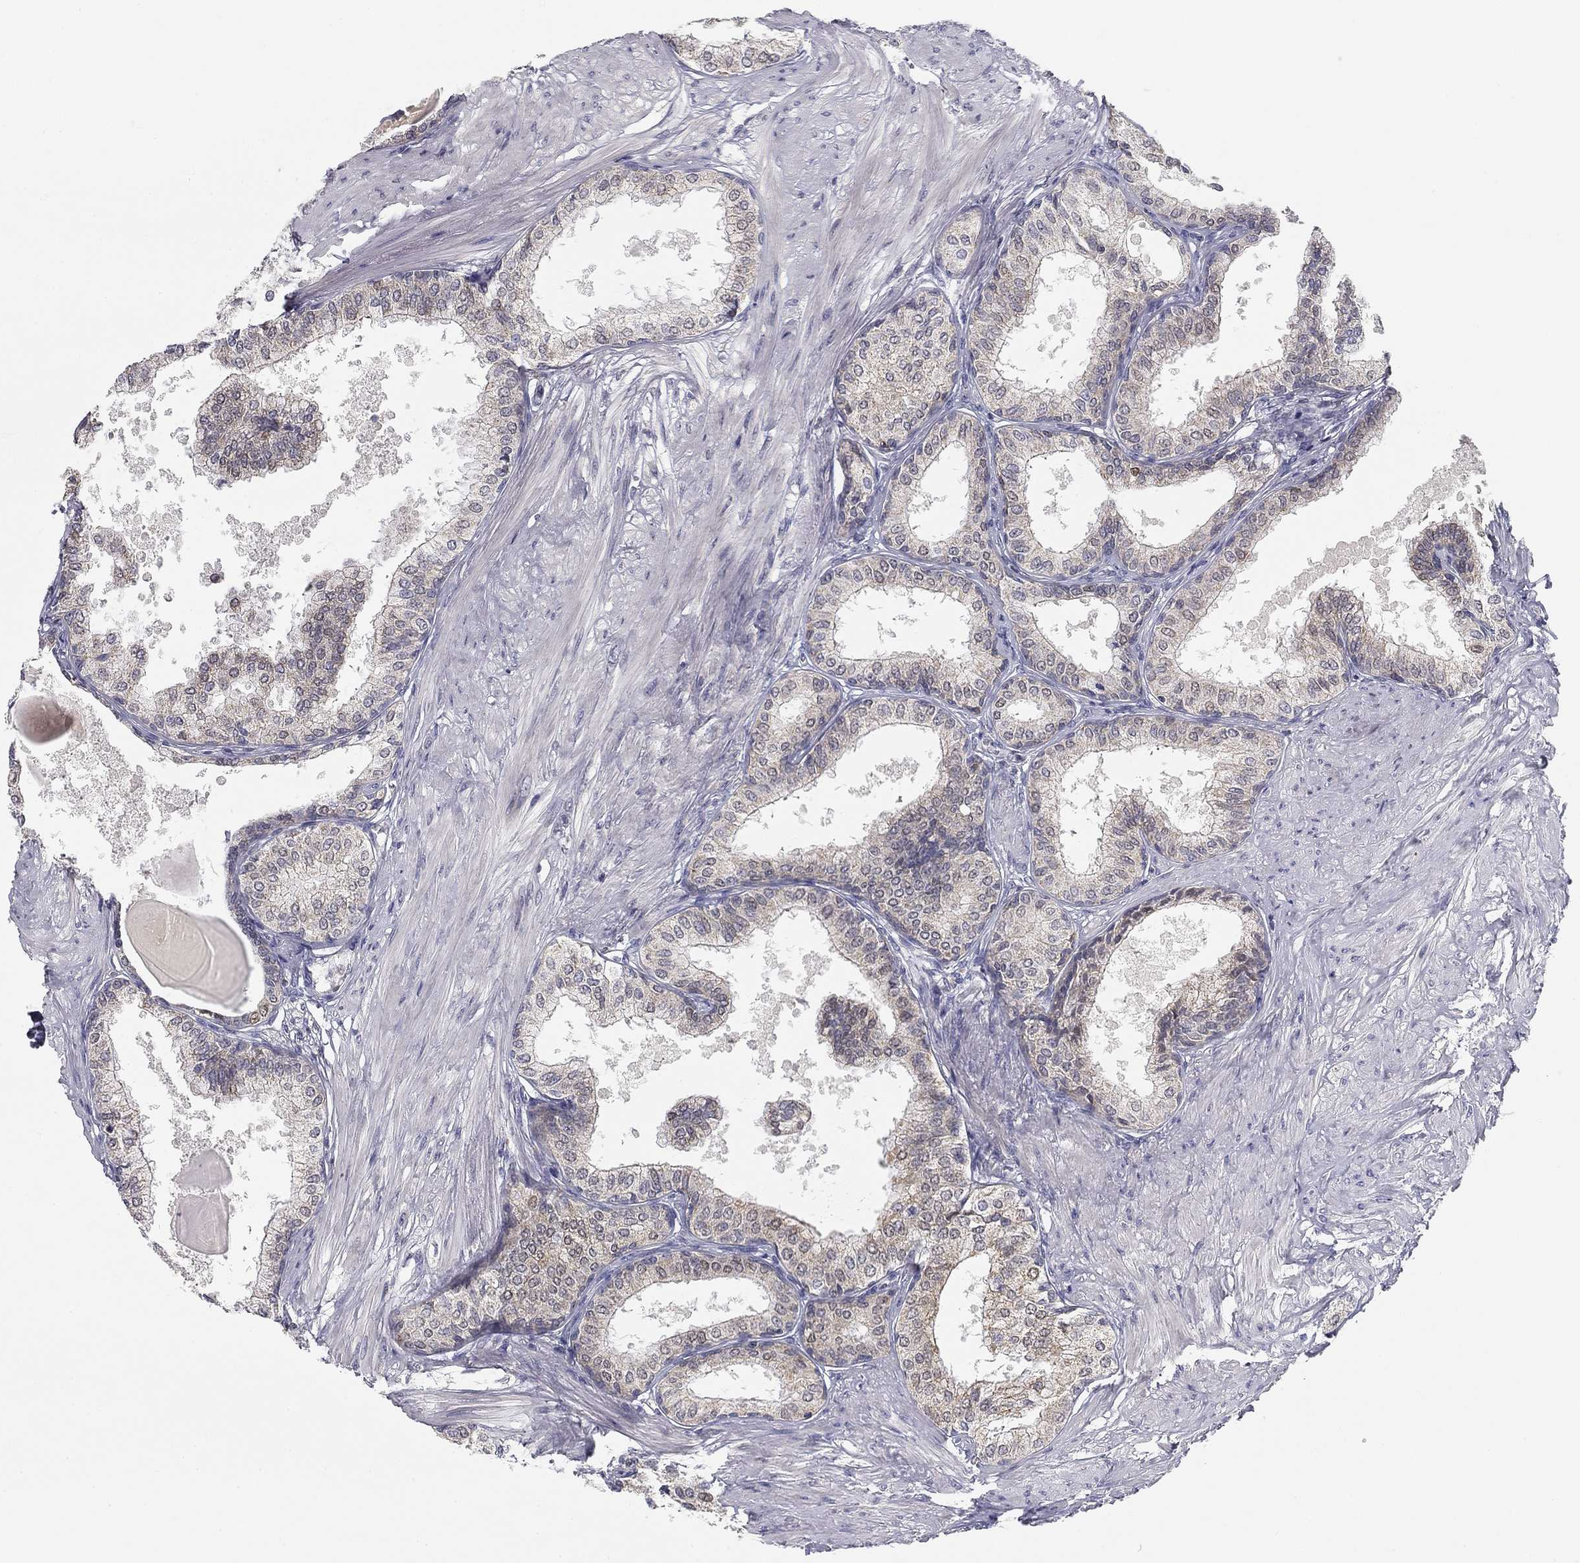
{"staining": {"intensity": "moderate", "quantity": "<25%", "location": "nuclear"}, "tissue": "prostate", "cell_type": "Glandular cells", "image_type": "normal", "snomed": [{"axis": "morphology", "description": "Normal tissue, NOS"}, {"axis": "topography", "description": "Prostate"}], "caption": "Immunohistochemistry (IHC) image of unremarkable human prostate stained for a protein (brown), which shows low levels of moderate nuclear positivity in about <25% of glandular cells.", "gene": "SLC2A9", "patient": {"sex": "male", "age": 63}}